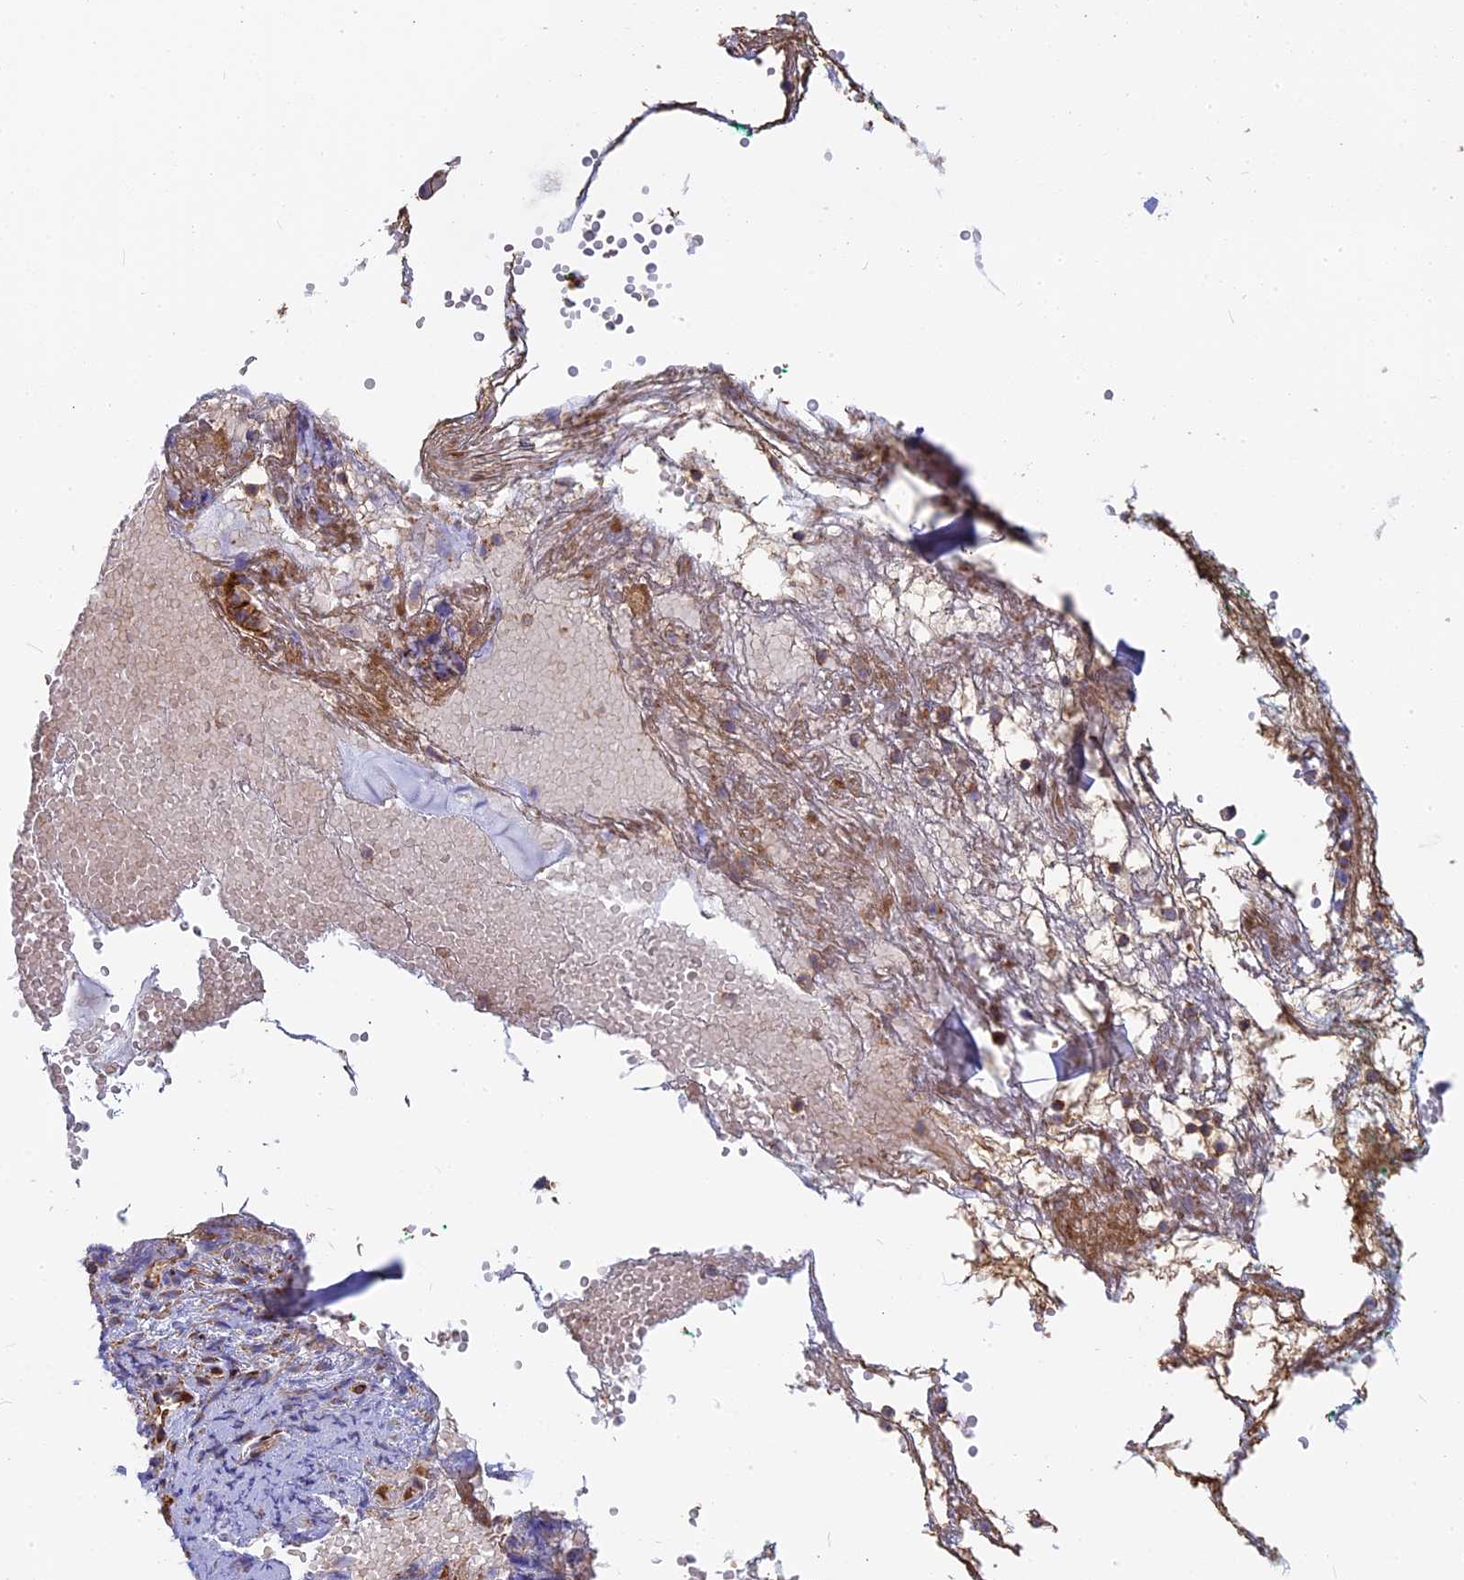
{"staining": {"intensity": "moderate", "quantity": ">75%", "location": "cytoplasmic/membranous"}, "tissue": "adipose tissue", "cell_type": "Adipocytes", "image_type": "normal", "snomed": [{"axis": "morphology", "description": "Normal tissue, NOS"}, {"axis": "morphology", "description": "Basal cell carcinoma"}, {"axis": "topography", "description": "Cartilage tissue"}, {"axis": "topography", "description": "Nasopharynx"}, {"axis": "topography", "description": "Oral tissue"}], "caption": "Immunohistochemistry (IHC) staining of normal adipose tissue, which demonstrates medium levels of moderate cytoplasmic/membranous positivity in approximately >75% of adipocytes indicating moderate cytoplasmic/membranous protein positivity. The staining was performed using DAB (brown) for protein detection and nuclei were counterstained in hematoxylin (blue).", "gene": "CNBD2", "patient": {"sex": "female", "age": 77}}